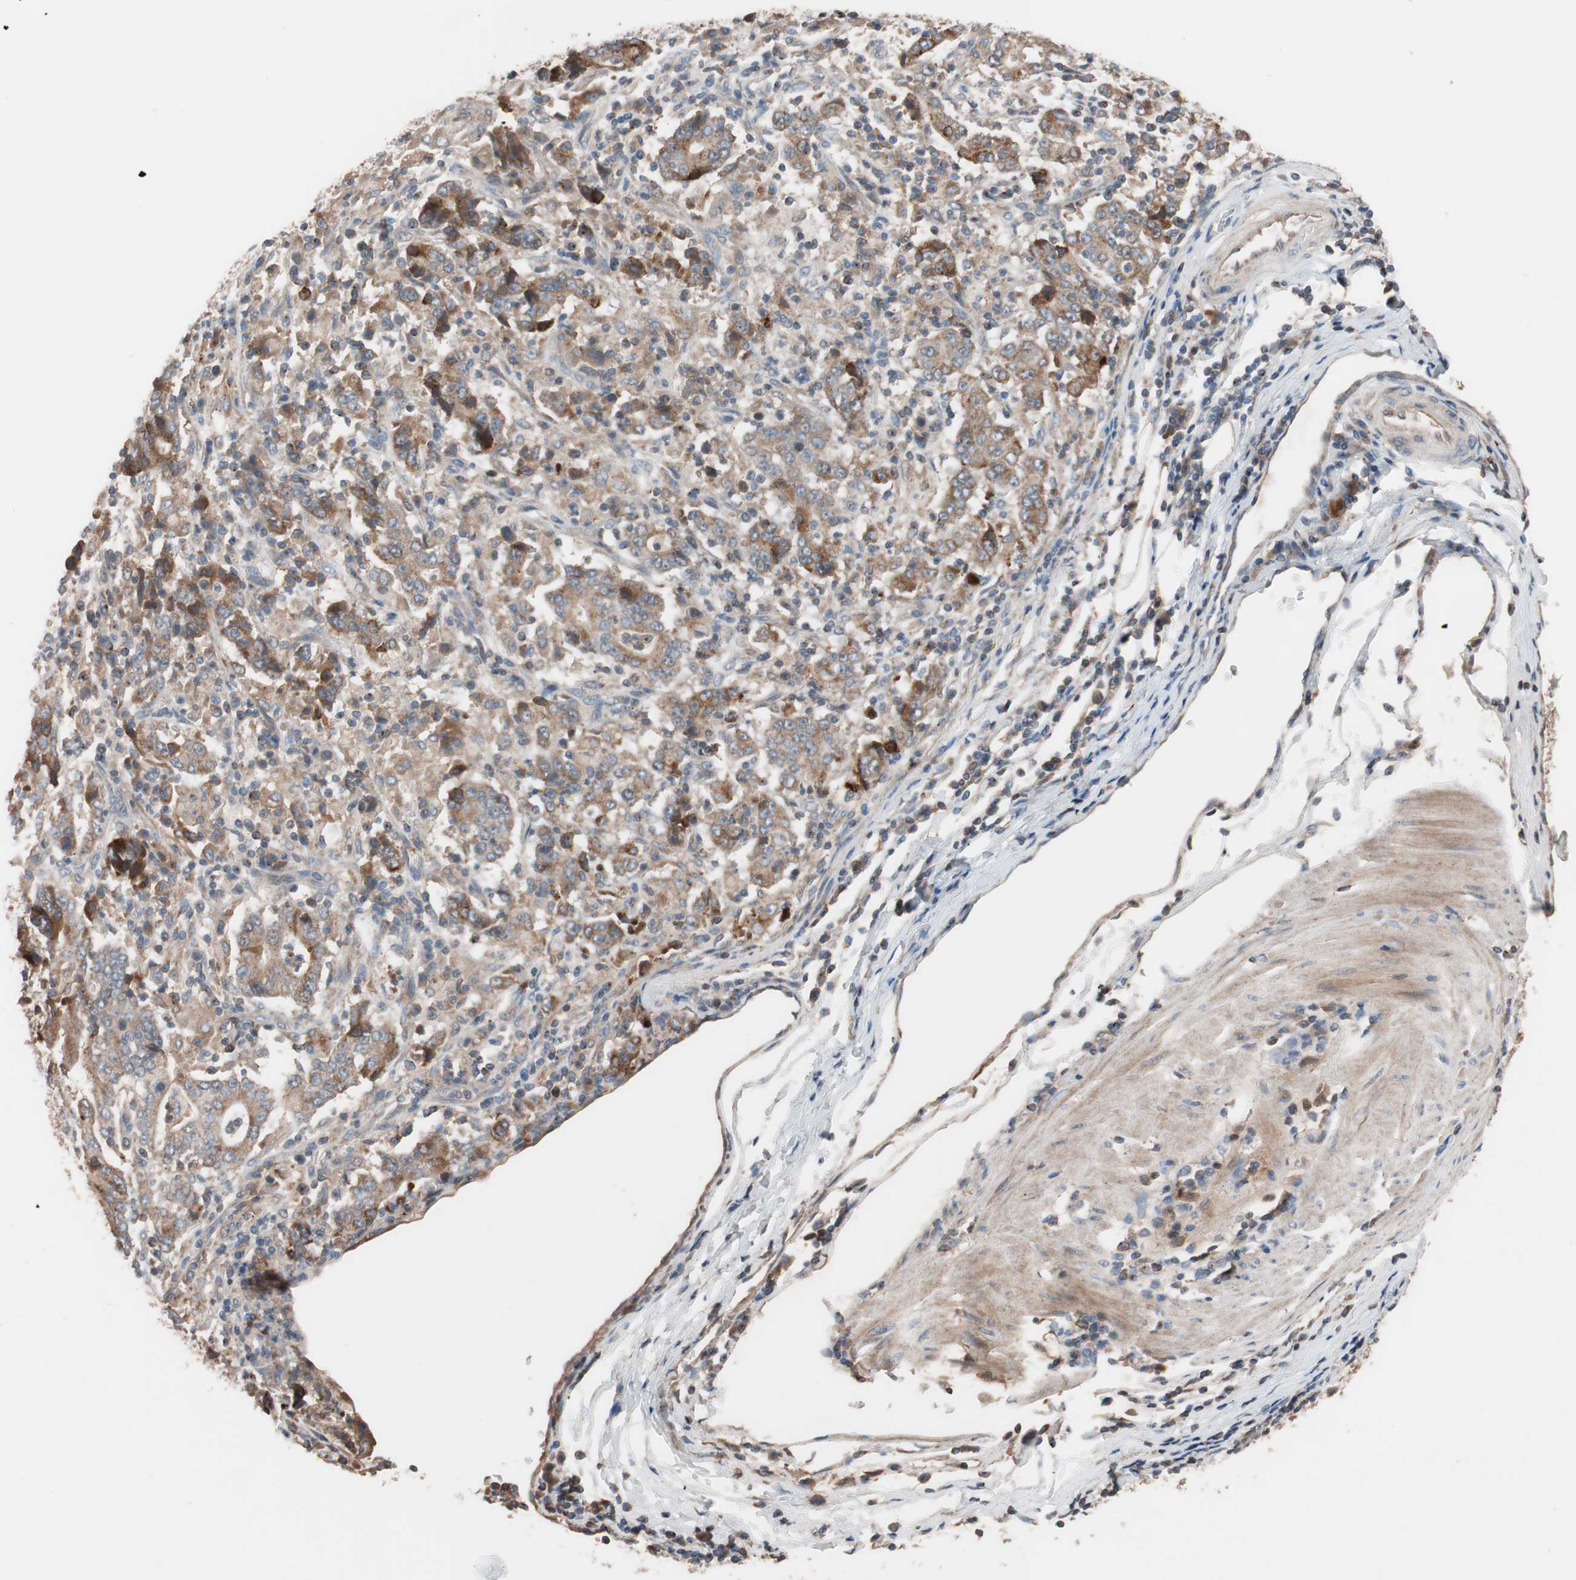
{"staining": {"intensity": "moderate", "quantity": ">75%", "location": "cytoplasmic/membranous"}, "tissue": "stomach cancer", "cell_type": "Tumor cells", "image_type": "cancer", "snomed": [{"axis": "morphology", "description": "Normal tissue, NOS"}, {"axis": "morphology", "description": "Adenocarcinoma, NOS"}, {"axis": "topography", "description": "Stomach, upper"}, {"axis": "topography", "description": "Stomach"}], "caption": "IHC of human stomach cancer reveals medium levels of moderate cytoplasmic/membranous staining in approximately >75% of tumor cells.", "gene": "SDC4", "patient": {"sex": "male", "age": 59}}